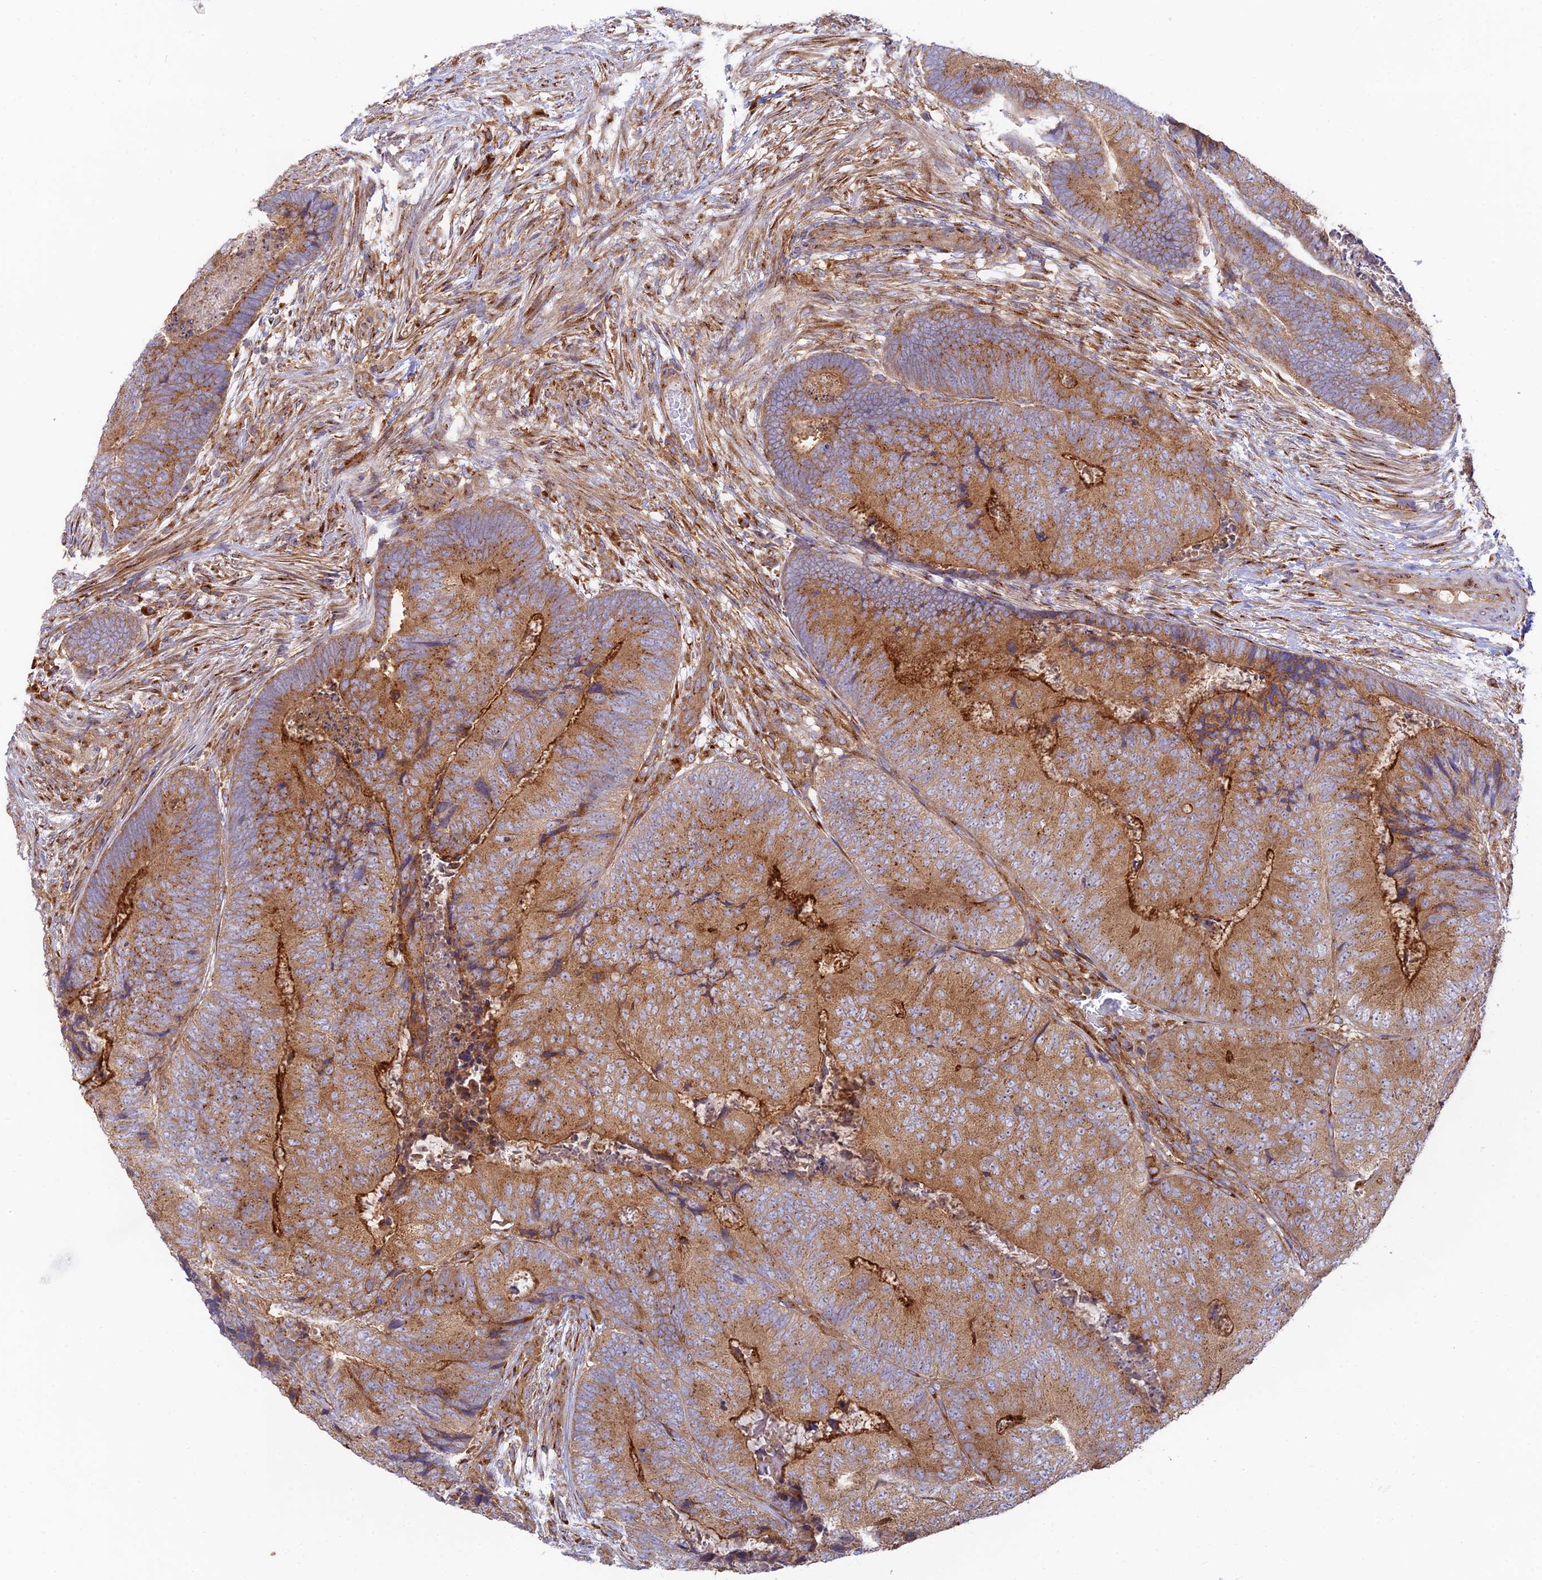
{"staining": {"intensity": "moderate", "quantity": ">75%", "location": "cytoplasmic/membranous"}, "tissue": "colorectal cancer", "cell_type": "Tumor cells", "image_type": "cancer", "snomed": [{"axis": "morphology", "description": "Adenocarcinoma, NOS"}, {"axis": "topography", "description": "Colon"}], "caption": "Colorectal adenocarcinoma stained with a protein marker exhibits moderate staining in tumor cells.", "gene": "GOLGA3", "patient": {"sex": "female", "age": 67}}